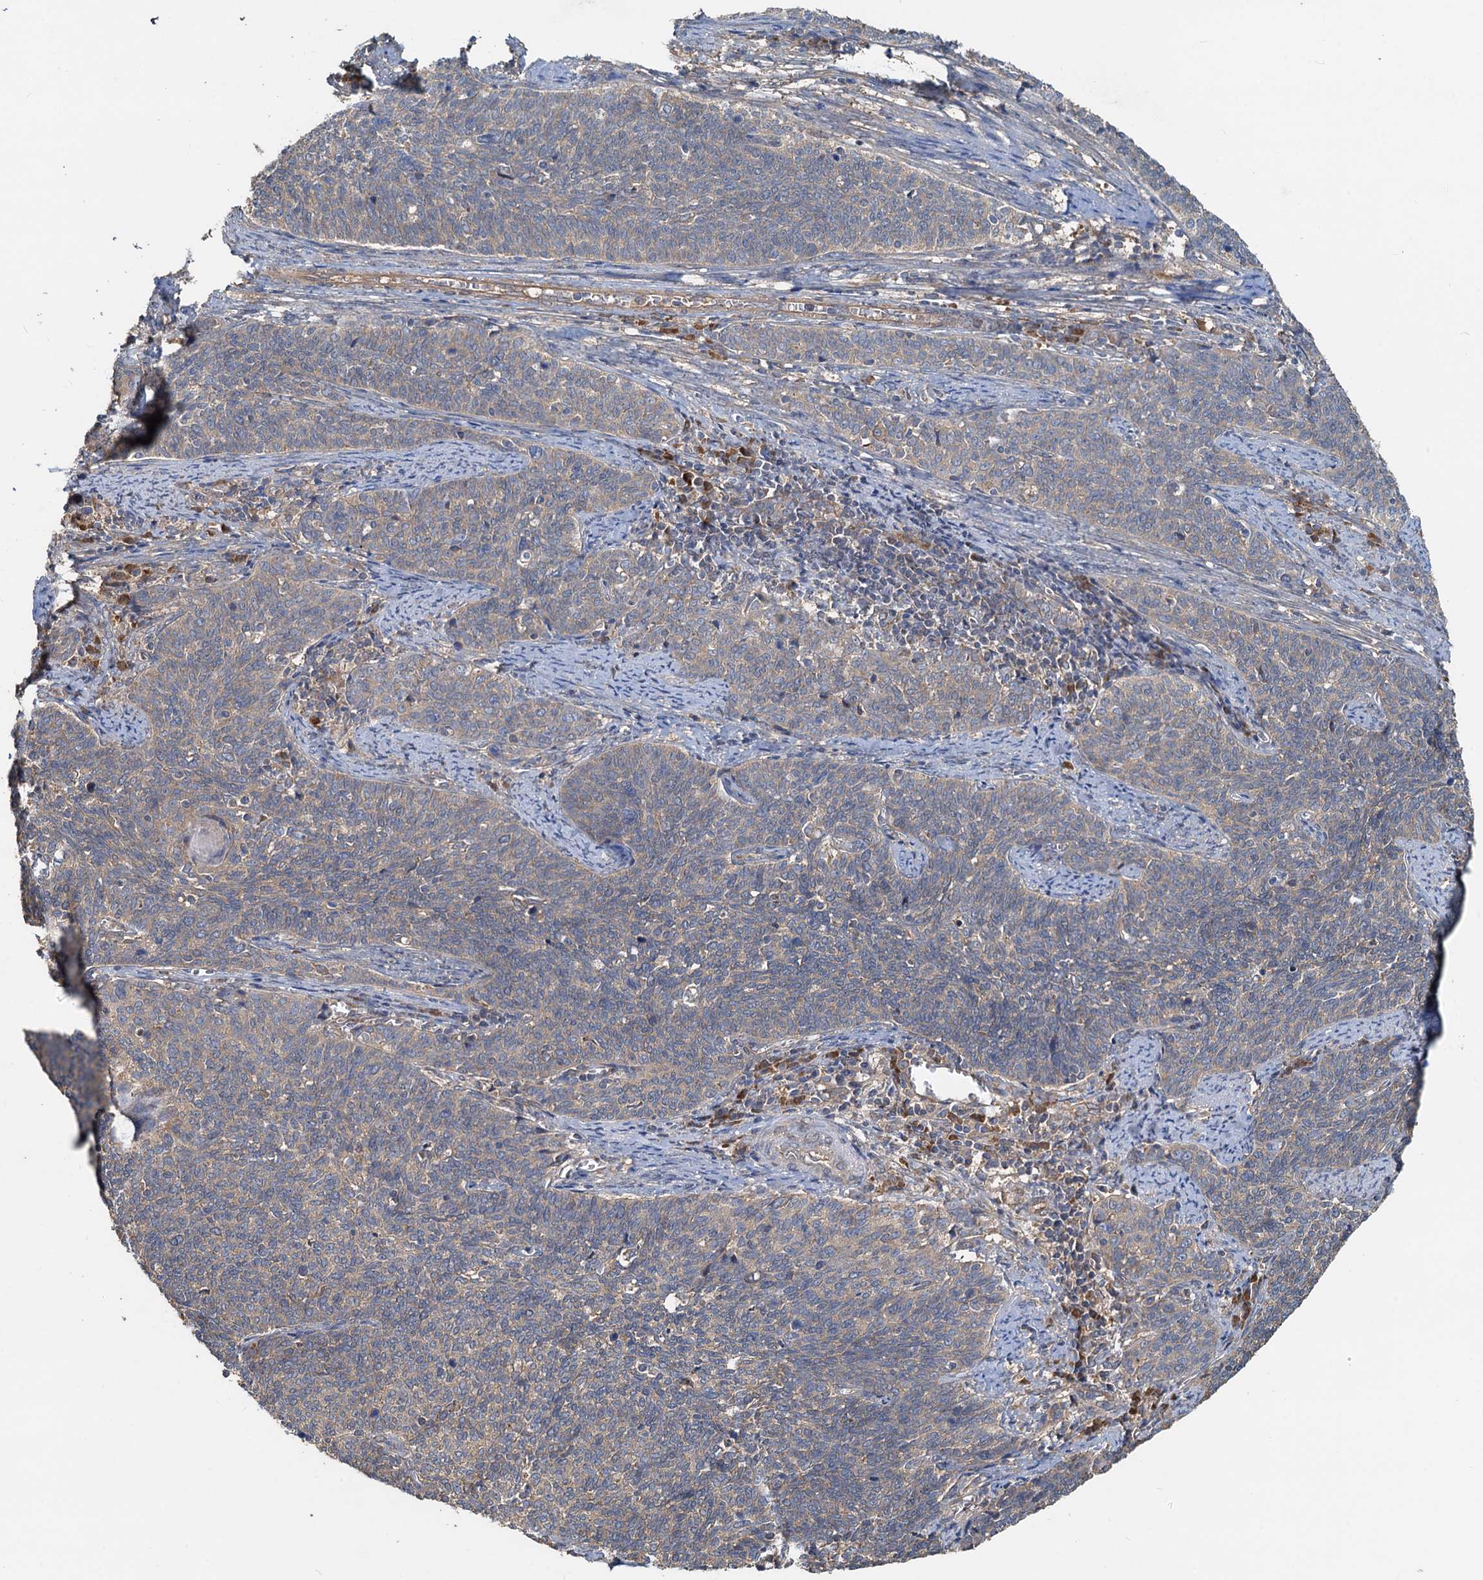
{"staining": {"intensity": "weak", "quantity": "25%-75%", "location": "cytoplasmic/membranous"}, "tissue": "cervical cancer", "cell_type": "Tumor cells", "image_type": "cancer", "snomed": [{"axis": "morphology", "description": "Squamous cell carcinoma, NOS"}, {"axis": "topography", "description": "Cervix"}], "caption": "About 25%-75% of tumor cells in cervical cancer (squamous cell carcinoma) demonstrate weak cytoplasmic/membranous protein expression as visualized by brown immunohistochemical staining.", "gene": "HYI", "patient": {"sex": "female", "age": 39}}